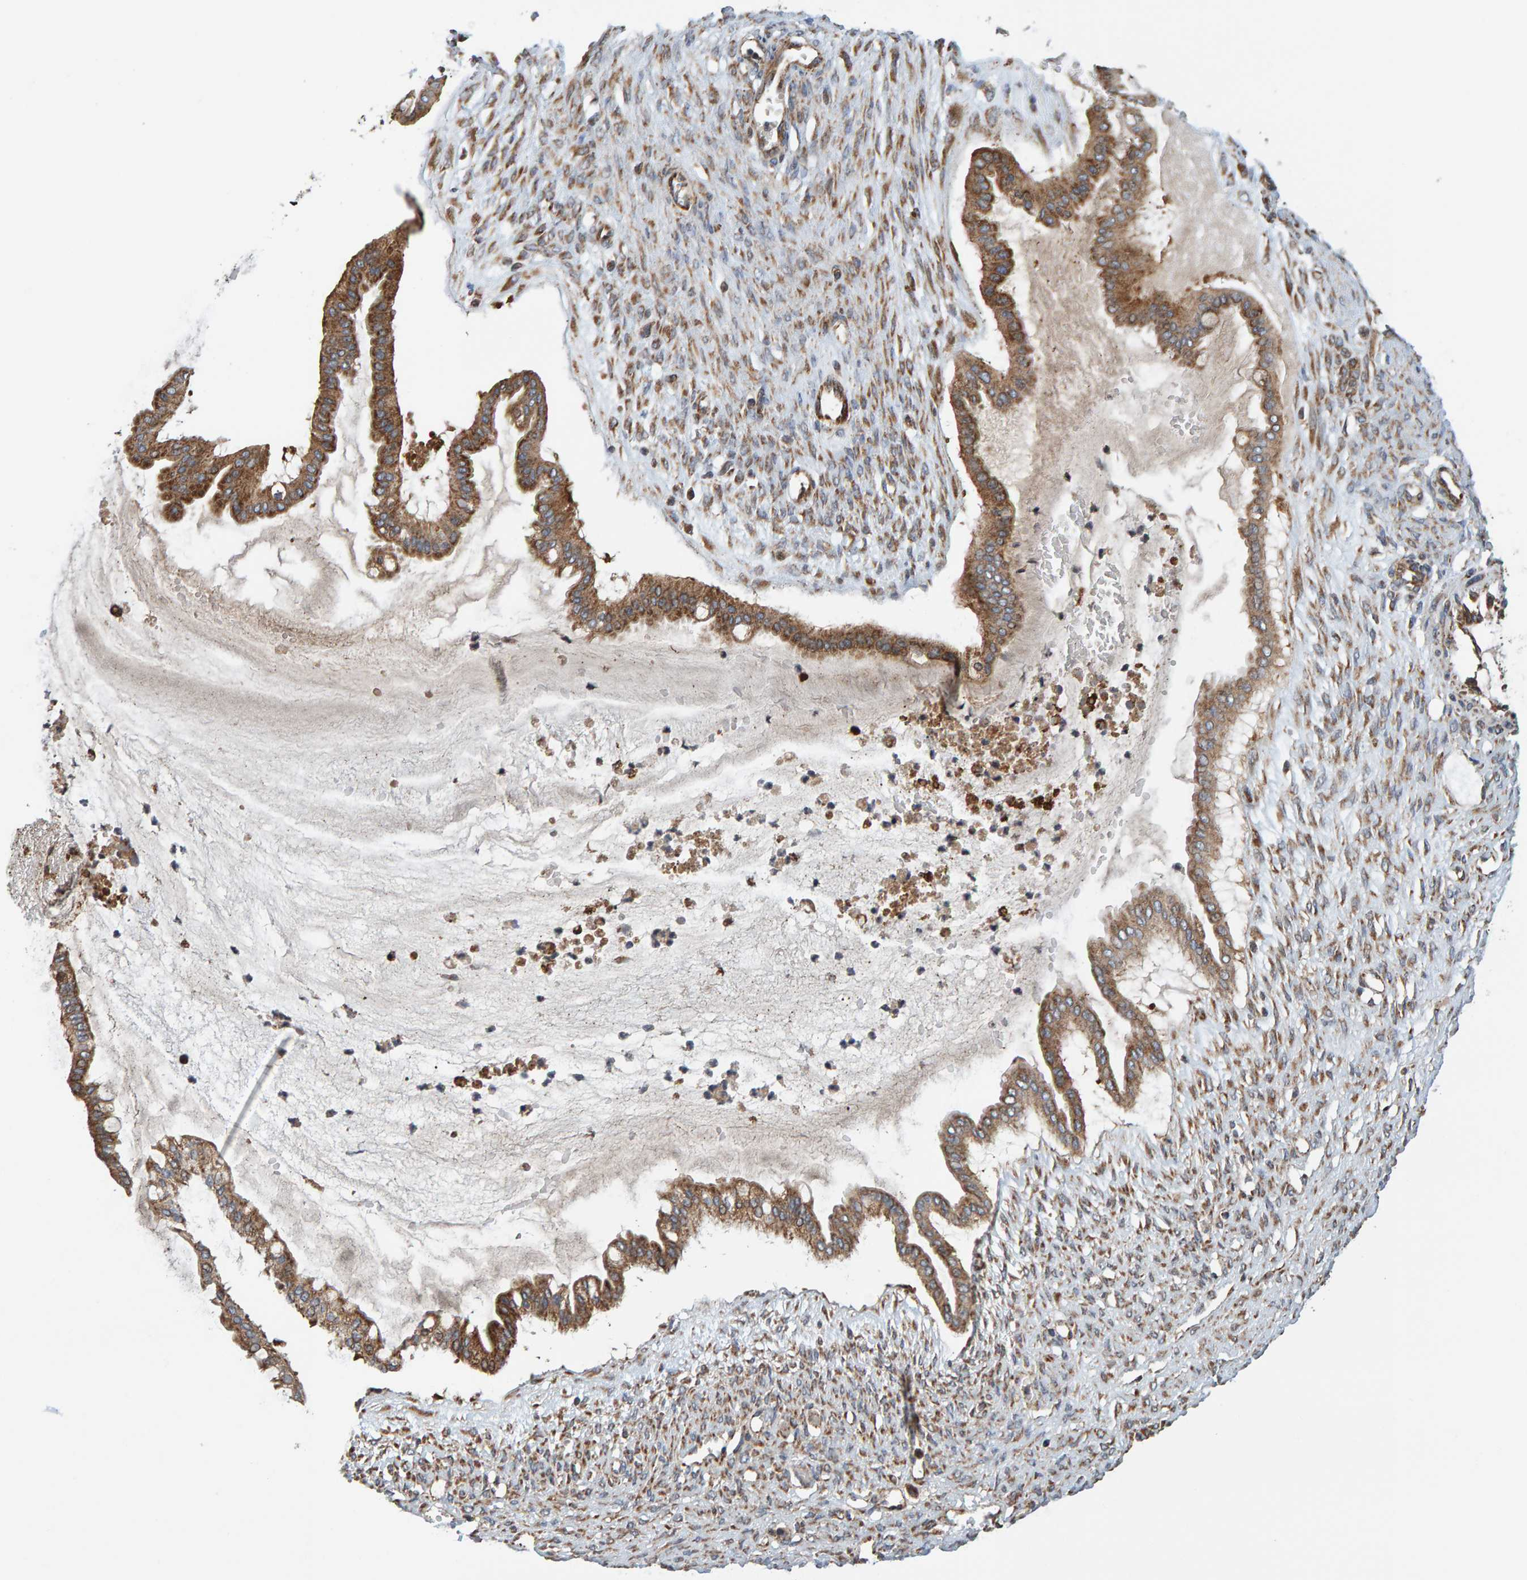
{"staining": {"intensity": "moderate", "quantity": ">75%", "location": "cytoplasmic/membranous"}, "tissue": "ovarian cancer", "cell_type": "Tumor cells", "image_type": "cancer", "snomed": [{"axis": "morphology", "description": "Cystadenocarcinoma, mucinous, NOS"}, {"axis": "topography", "description": "Ovary"}], "caption": "The micrograph reveals immunohistochemical staining of mucinous cystadenocarcinoma (ovarian). There is moderate cytoplasmic/membranous expression is identified in about >75% of tumor cells. Nuclei are stained in blue.", "gene": "MRPL45", "patient": {"sex": "female", "age": 73}}